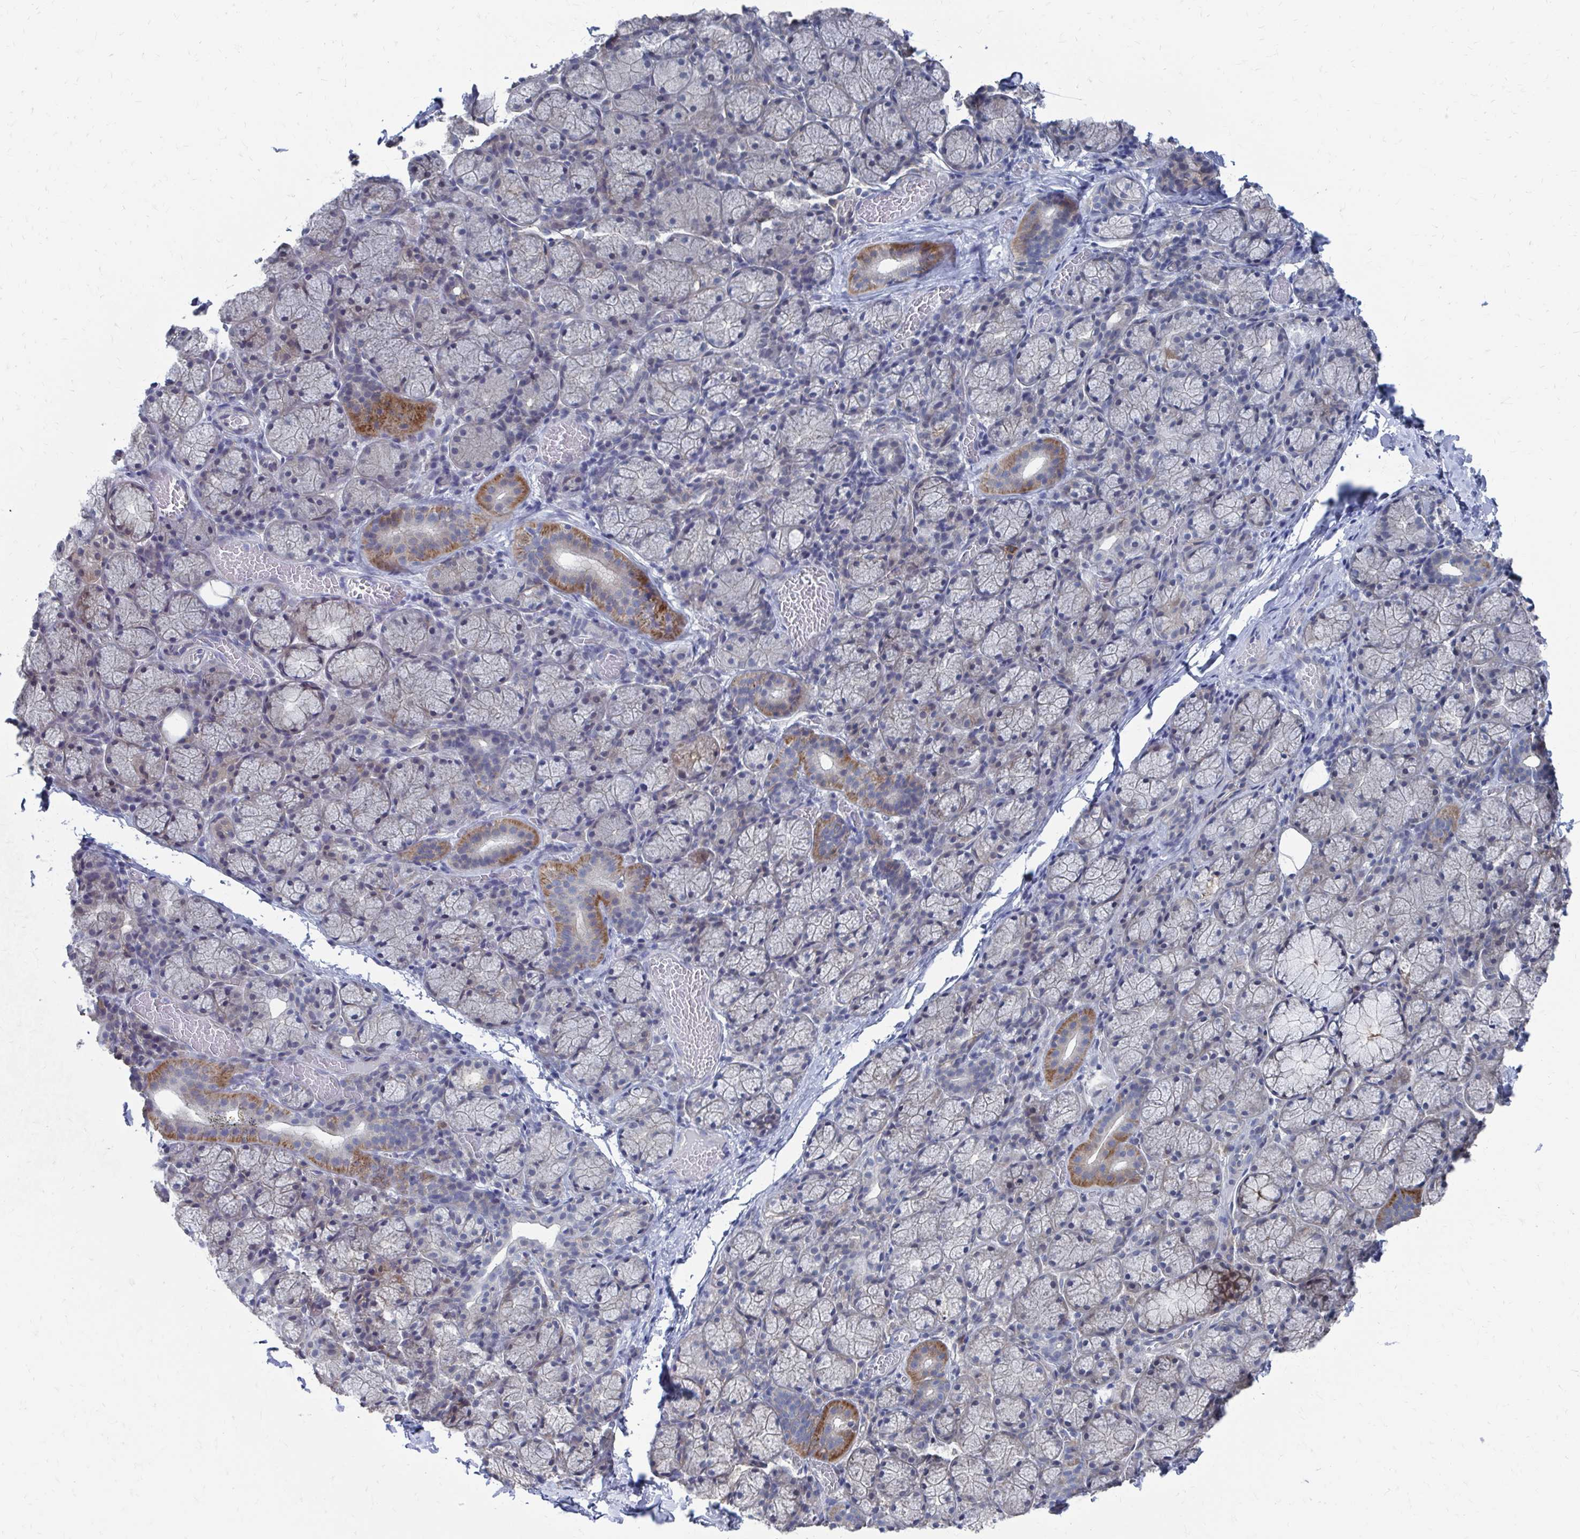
{"staining": {"intensity": "moderate", "quantity": "<25%", "location": "cytoplasmic/membranous"}, "tissue": "salivary gland", "cell_type": "Glandular cells", "image_type": "normal", "snomed": [{"axis": "morphology", "description": "Normal tissue, NOS"}, {"axis": "topography", "description": "Salivary gland"}], "caption": "Immunohistochemistry (DAB (3,3'-diaminobenzidine)) staining of unremarkable human salivary gland displays moderate cytoplasmic/membranous protein positivity in approximately <25% of glandular cells. Using DAB (3,3'-diaminobenzidine) (brown) and hematoxylin (blue) stains, captured at high magnification using brightfield microscopy.", "gene": "PLEKHG7", "patient": {"sex": "female", "age": 24}}